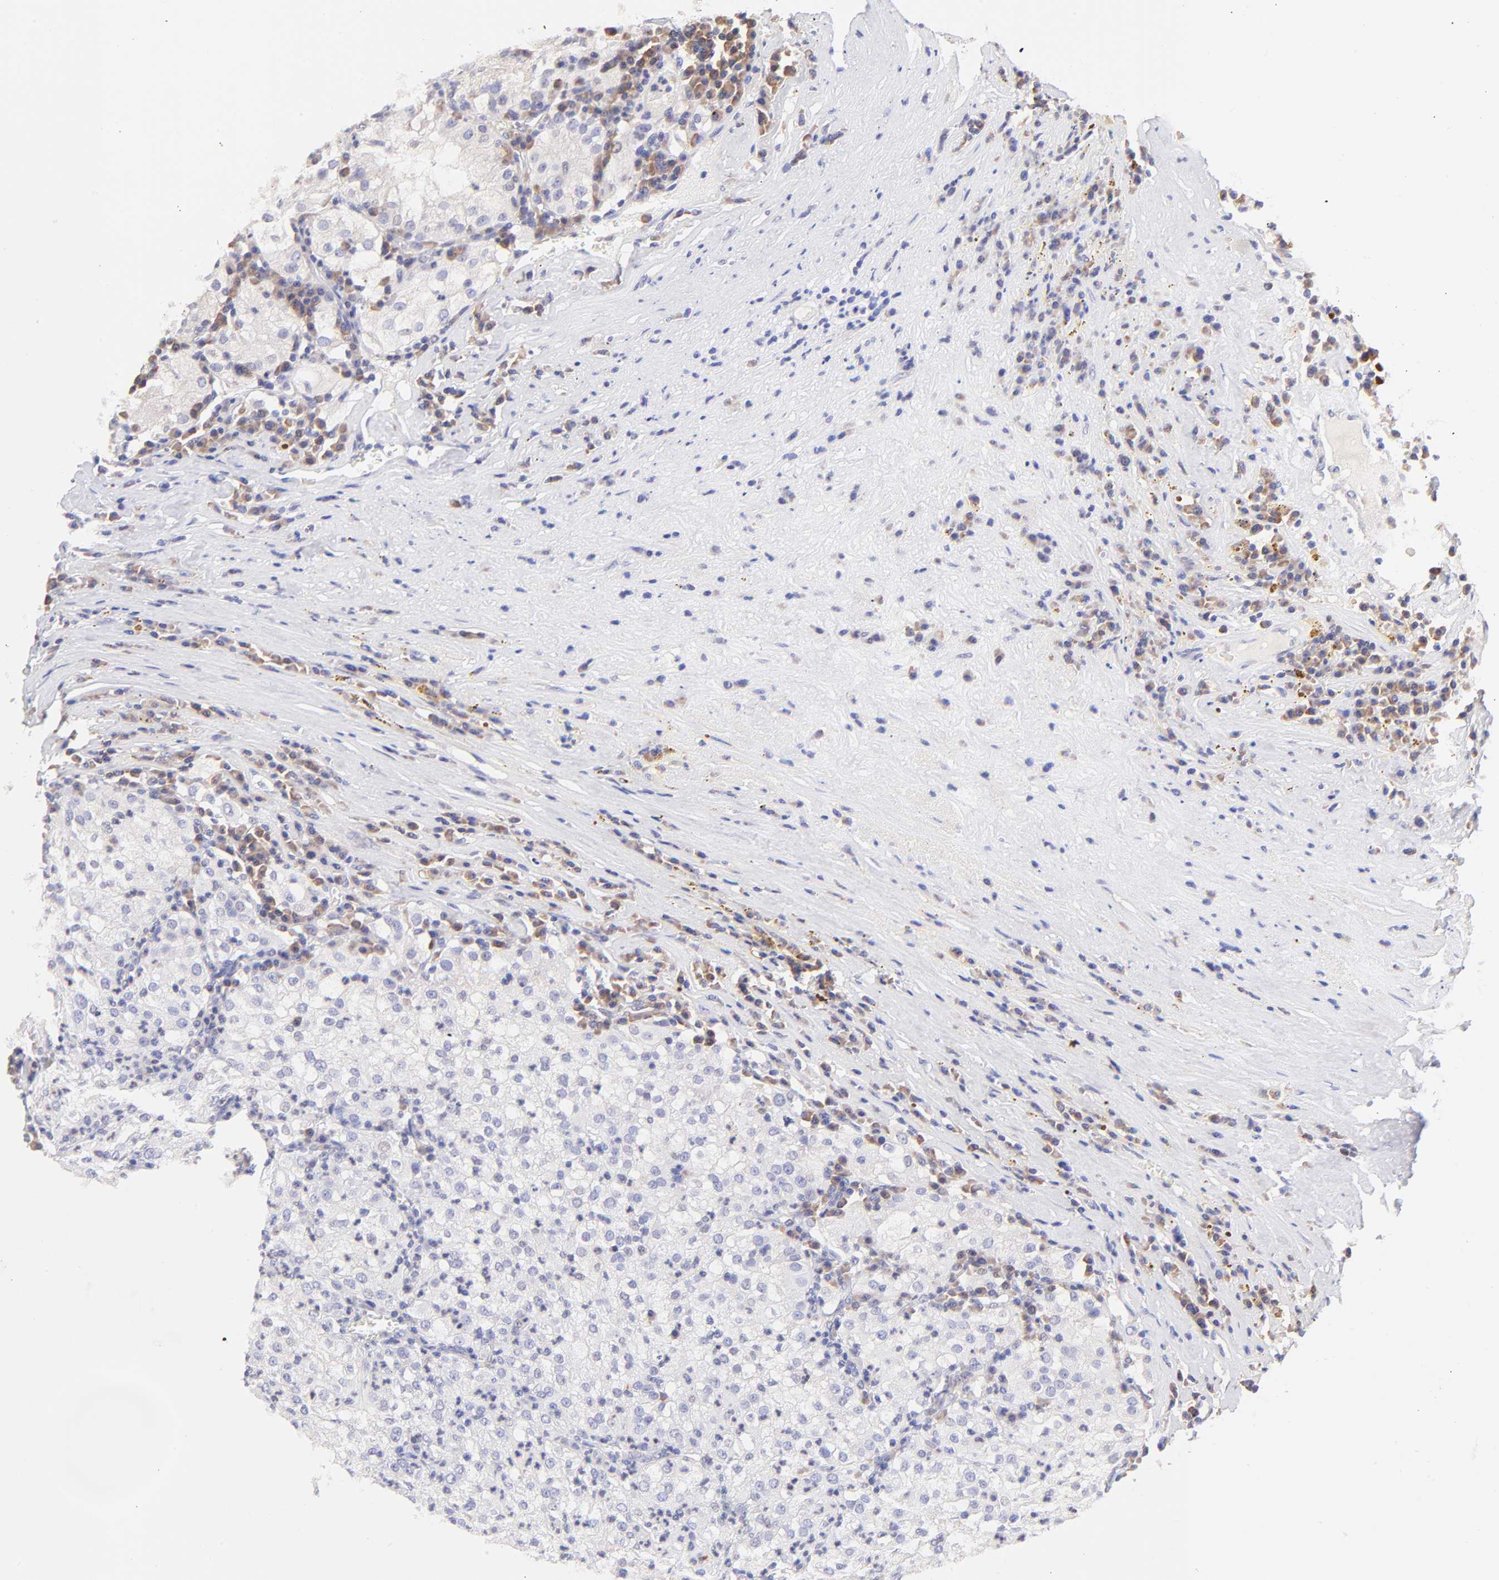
{"staining": {"intensity": "negative", "quantity": "none", "location": "none"}, "tissue": "renal cancer", "cell_type": "Tumor cells", "image_type": "cancer", "snomed": [{"axis": "morphology", "description": "Adenocarcinoma, NOS"}, {"axis": "topography", "description": "Kidney"}], "caption": "Immunohistochemistry (IHC) photomicrograph of human adenocarcinoma (renal) stained for a protein (brown), which displays no positivity in tumor cells.", "gene": "RPL11", "patient": {"sex": "male", "age": 59}}